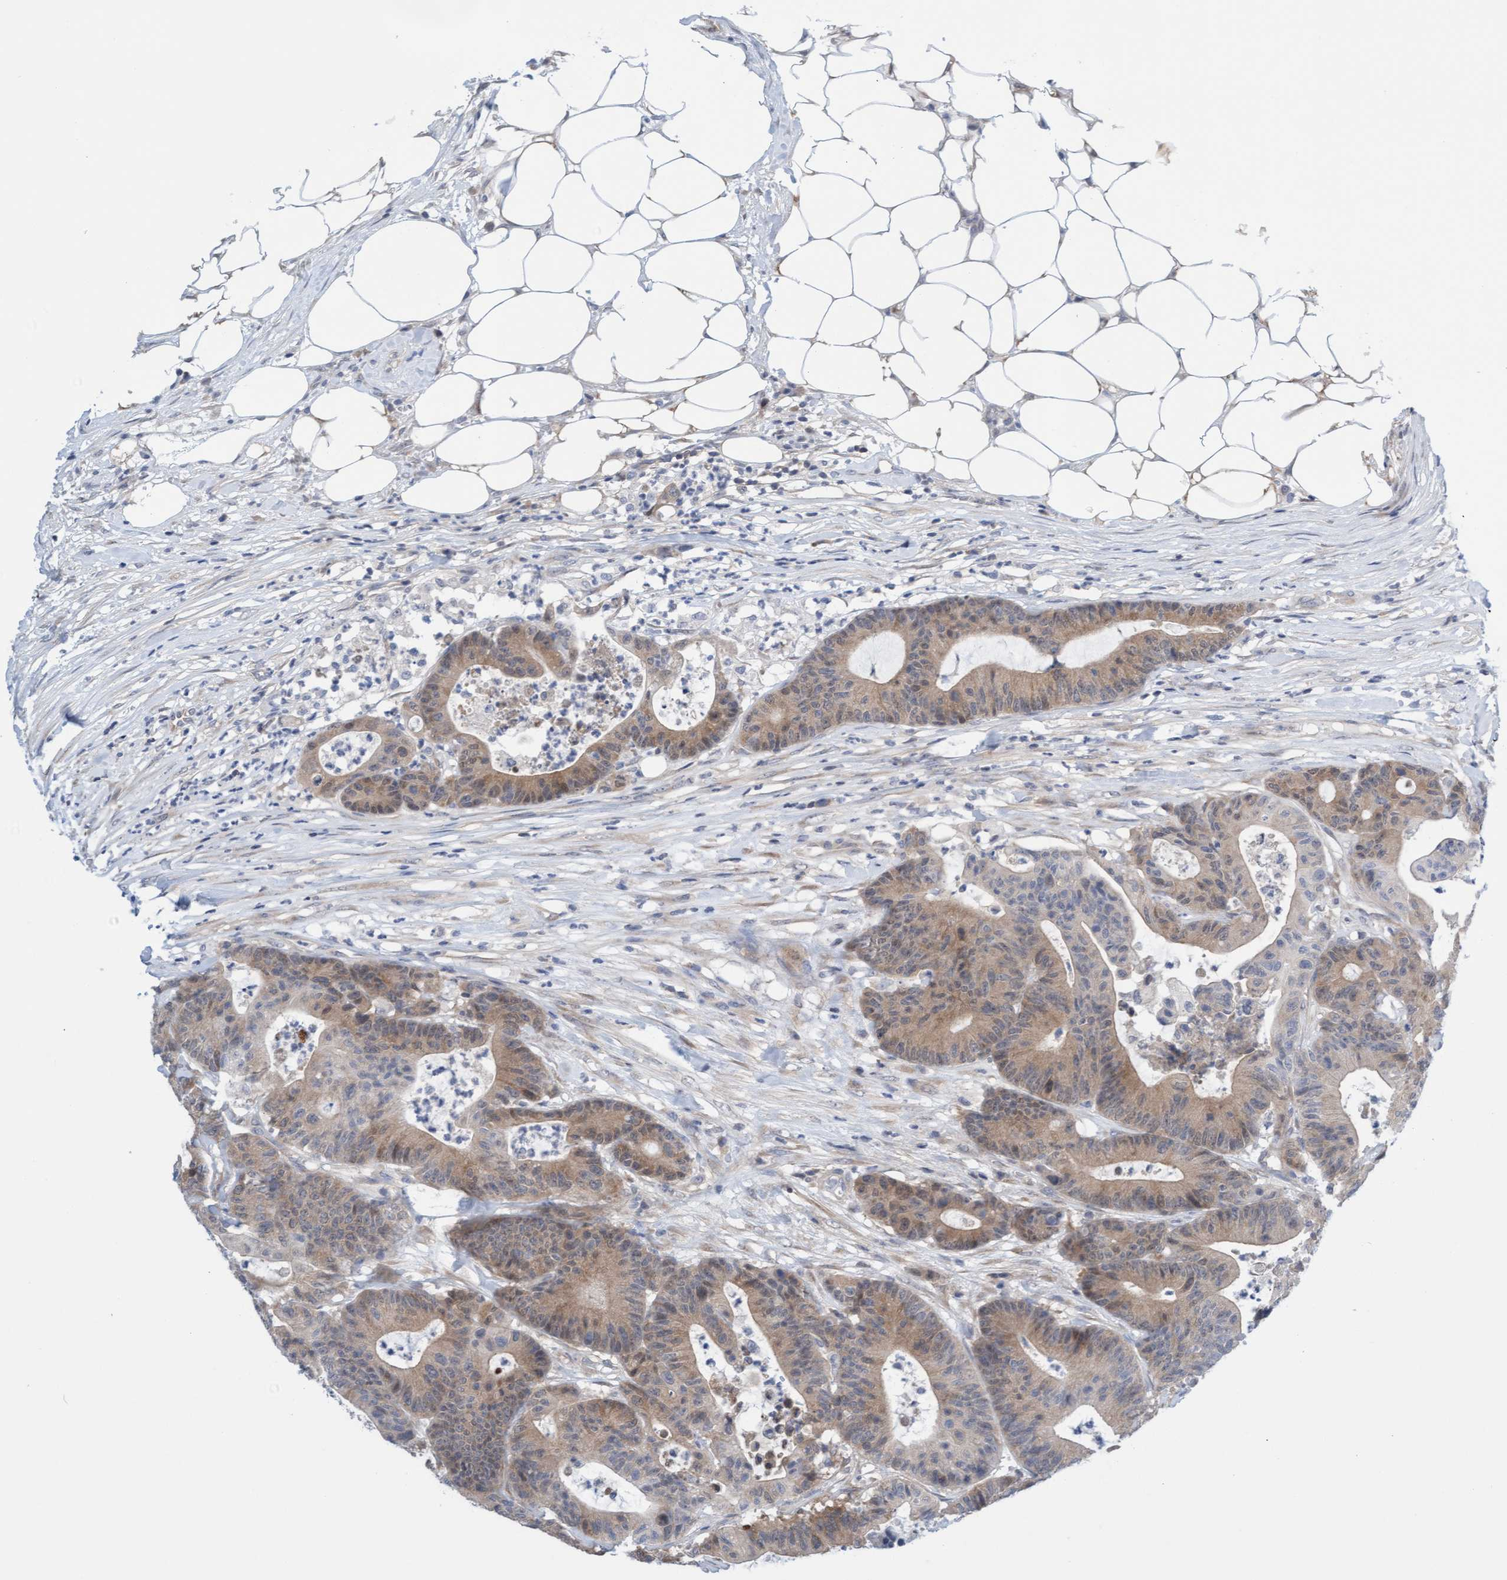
{"staining": {"intensity": "moderate", "quantity": ">75%", "location": "cytoplasmic/membranous"}, "tissue": "colorectal cancer", "cell_type": "Tumor cells", "image_type": "cancer", "snomed": [{"axis": "morphology", "description": "Adenocarcinoma, NOS"}, {"axis": "topography", "description": "Colon"}], "caption": "Colorectal adenocarcinoma stained with a protein marker exhibits moderate staining in tumor cells.", "gene": "AMZ2", "patient": {"sex": "female", "age": 84}}